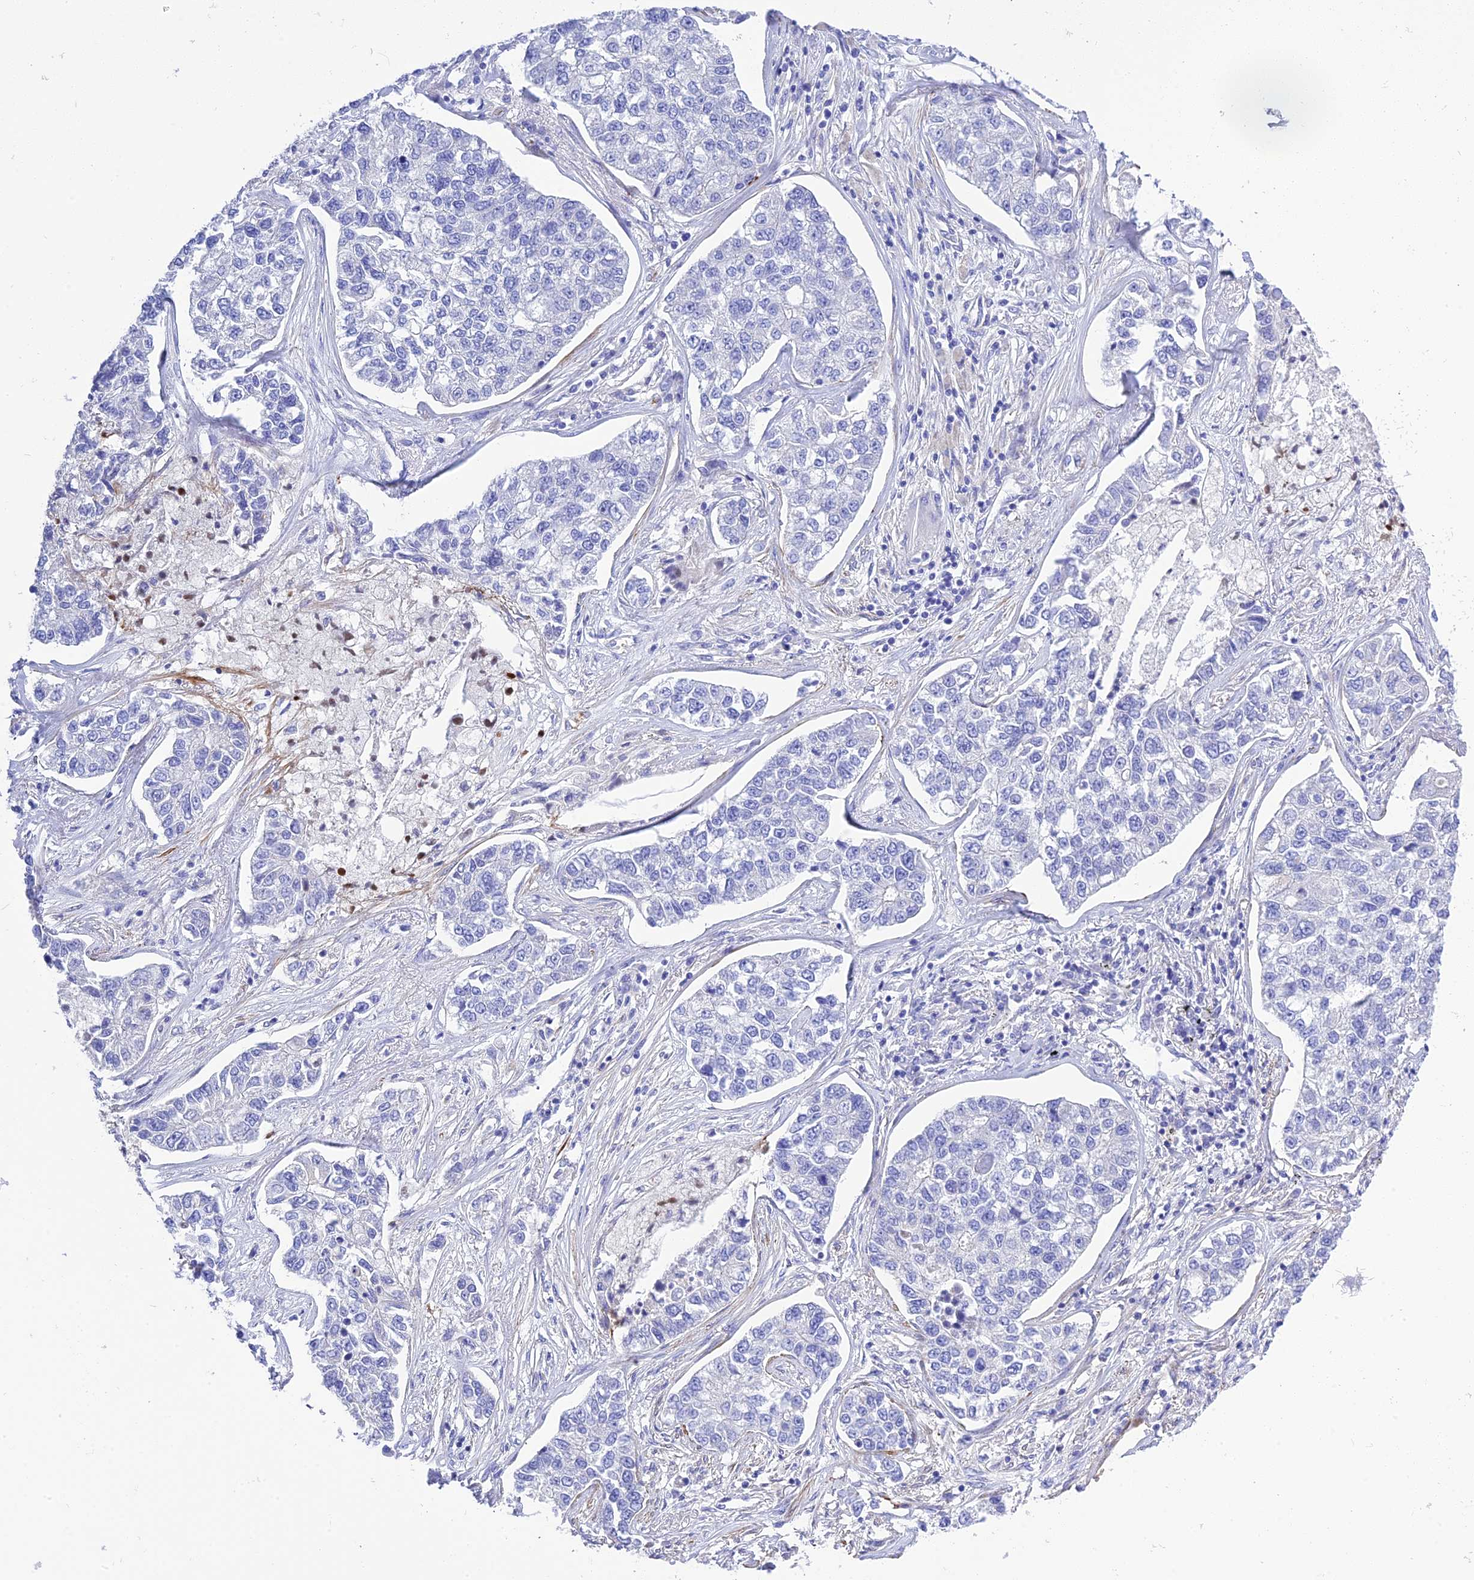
{"staining": {"intensity": "negative", "quantity": "none", "location": "none"}, "tissue": "lung cancer", "cell_type": "Tumor cells", "image_type": "cancer", "snomed": [{"axis": "morphology", "description": "Adenocarcinoma, NOS"}, {"axis": "topography", "description": "Lung"}], "caption": "High power microscopy micrograph of an IHC photomicrograph of lung adenocarcinoma, revealing no significant expression in tumor cells. (Immunohistochemistry, brightfield microscopy, high magnification).", "gene": "FRA10AC1", "patient": {"sex": "male", "age": 49}}